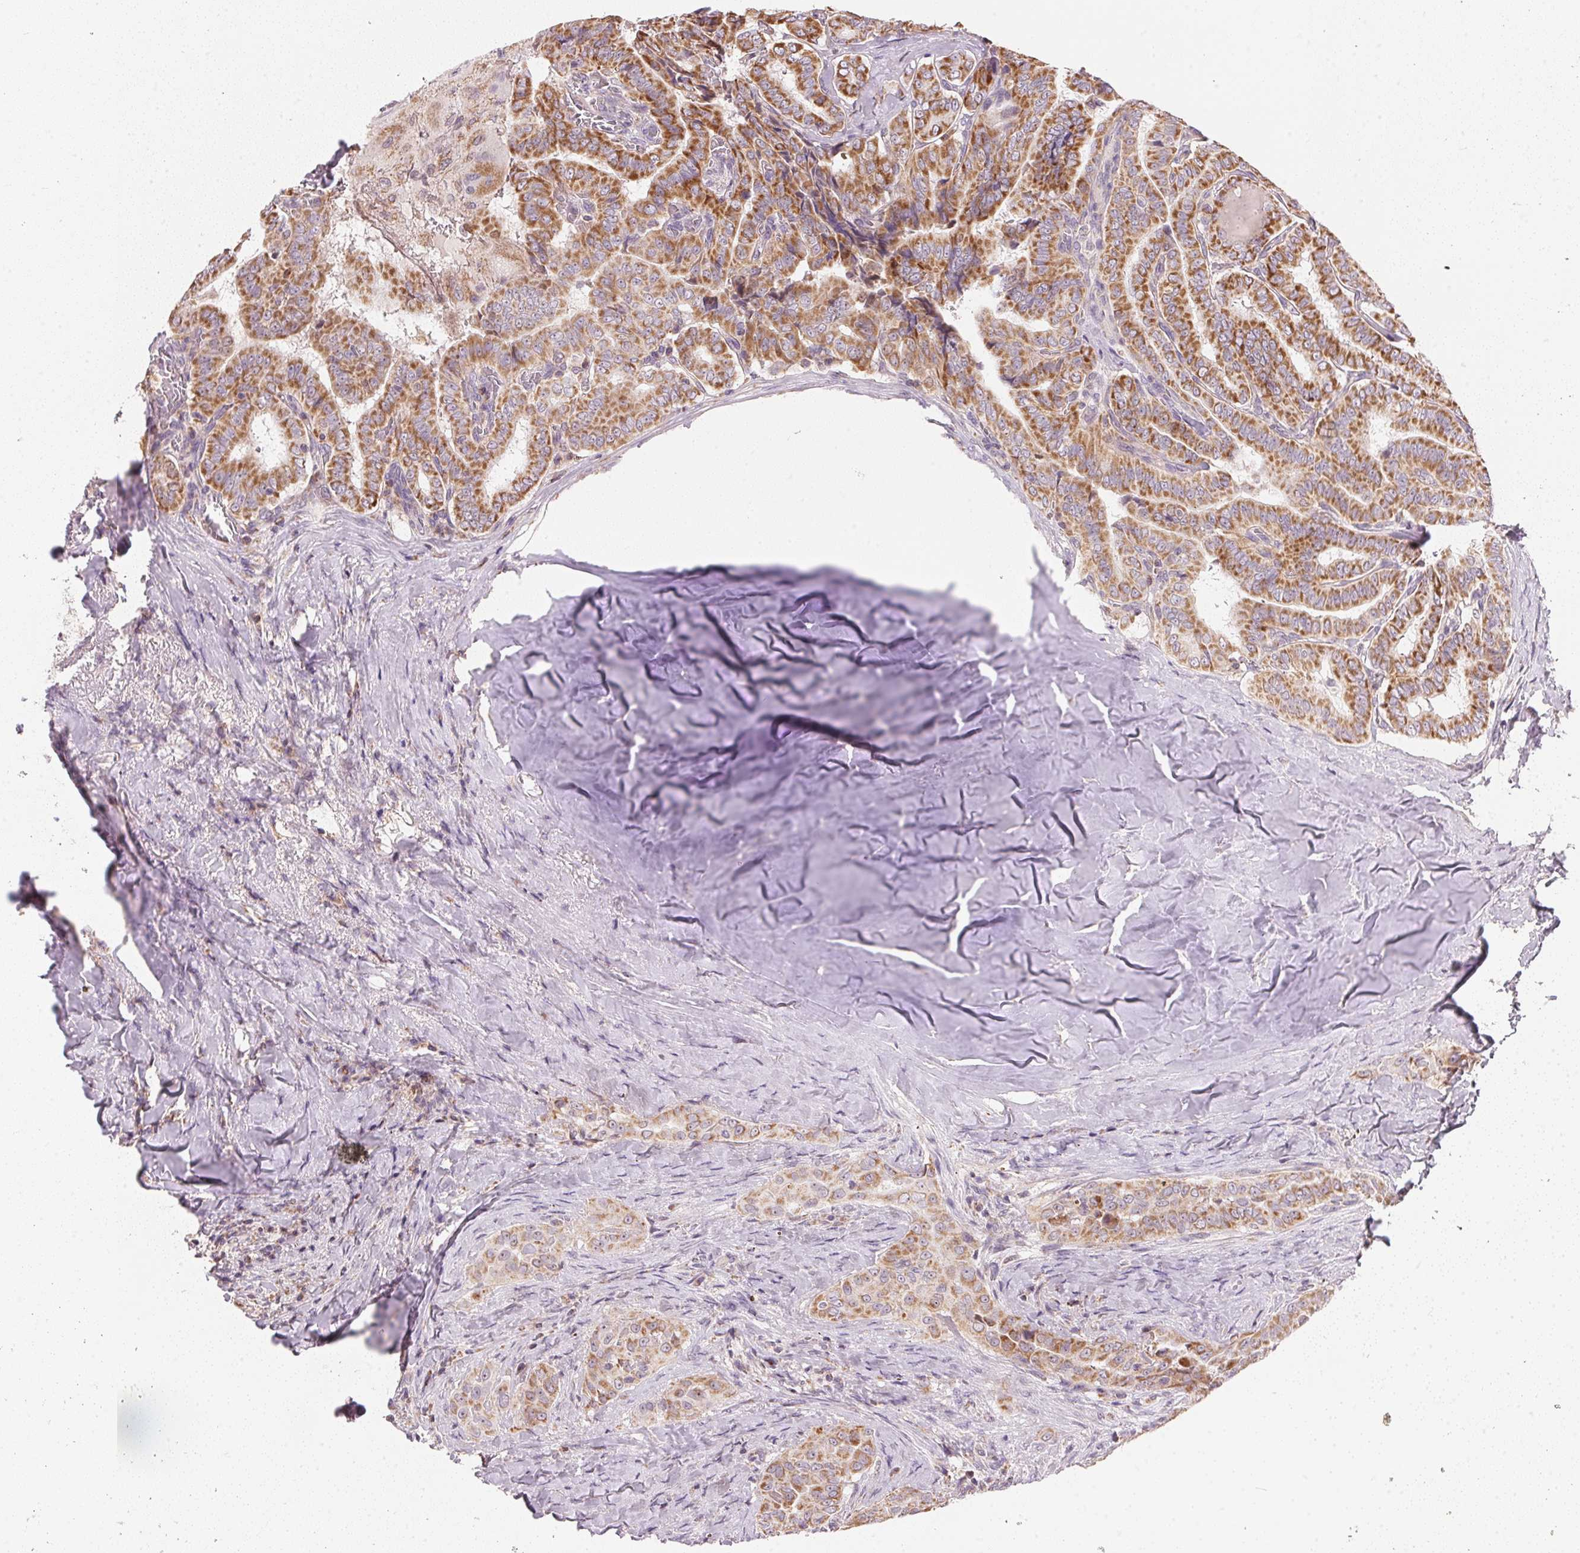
{"staining": {"intensity": "strong", "quantity": ">75%", "location": "cytoplasmic/membranous"}, "tissue": "thyroid cancer", "cell_type": "Tumor cells", "image_type": "cancer", "snomed": [{"axis": "morphology", "description": "Papillary adenocarcinoma, NOS"}, {"axis": "morphology", "description": "Papillary adenoma metastatic"}, {"axis": "topography", "description": "Thyroid gland"}], "caption": "An image of human thyroid cancer (papillary adenocarcinoma) stained for a protein shows strong cytoplasmic/membranous brown staining in tumor cells.", "gene": "COQ7", "patient": {"sex": "female", "age": 50}}